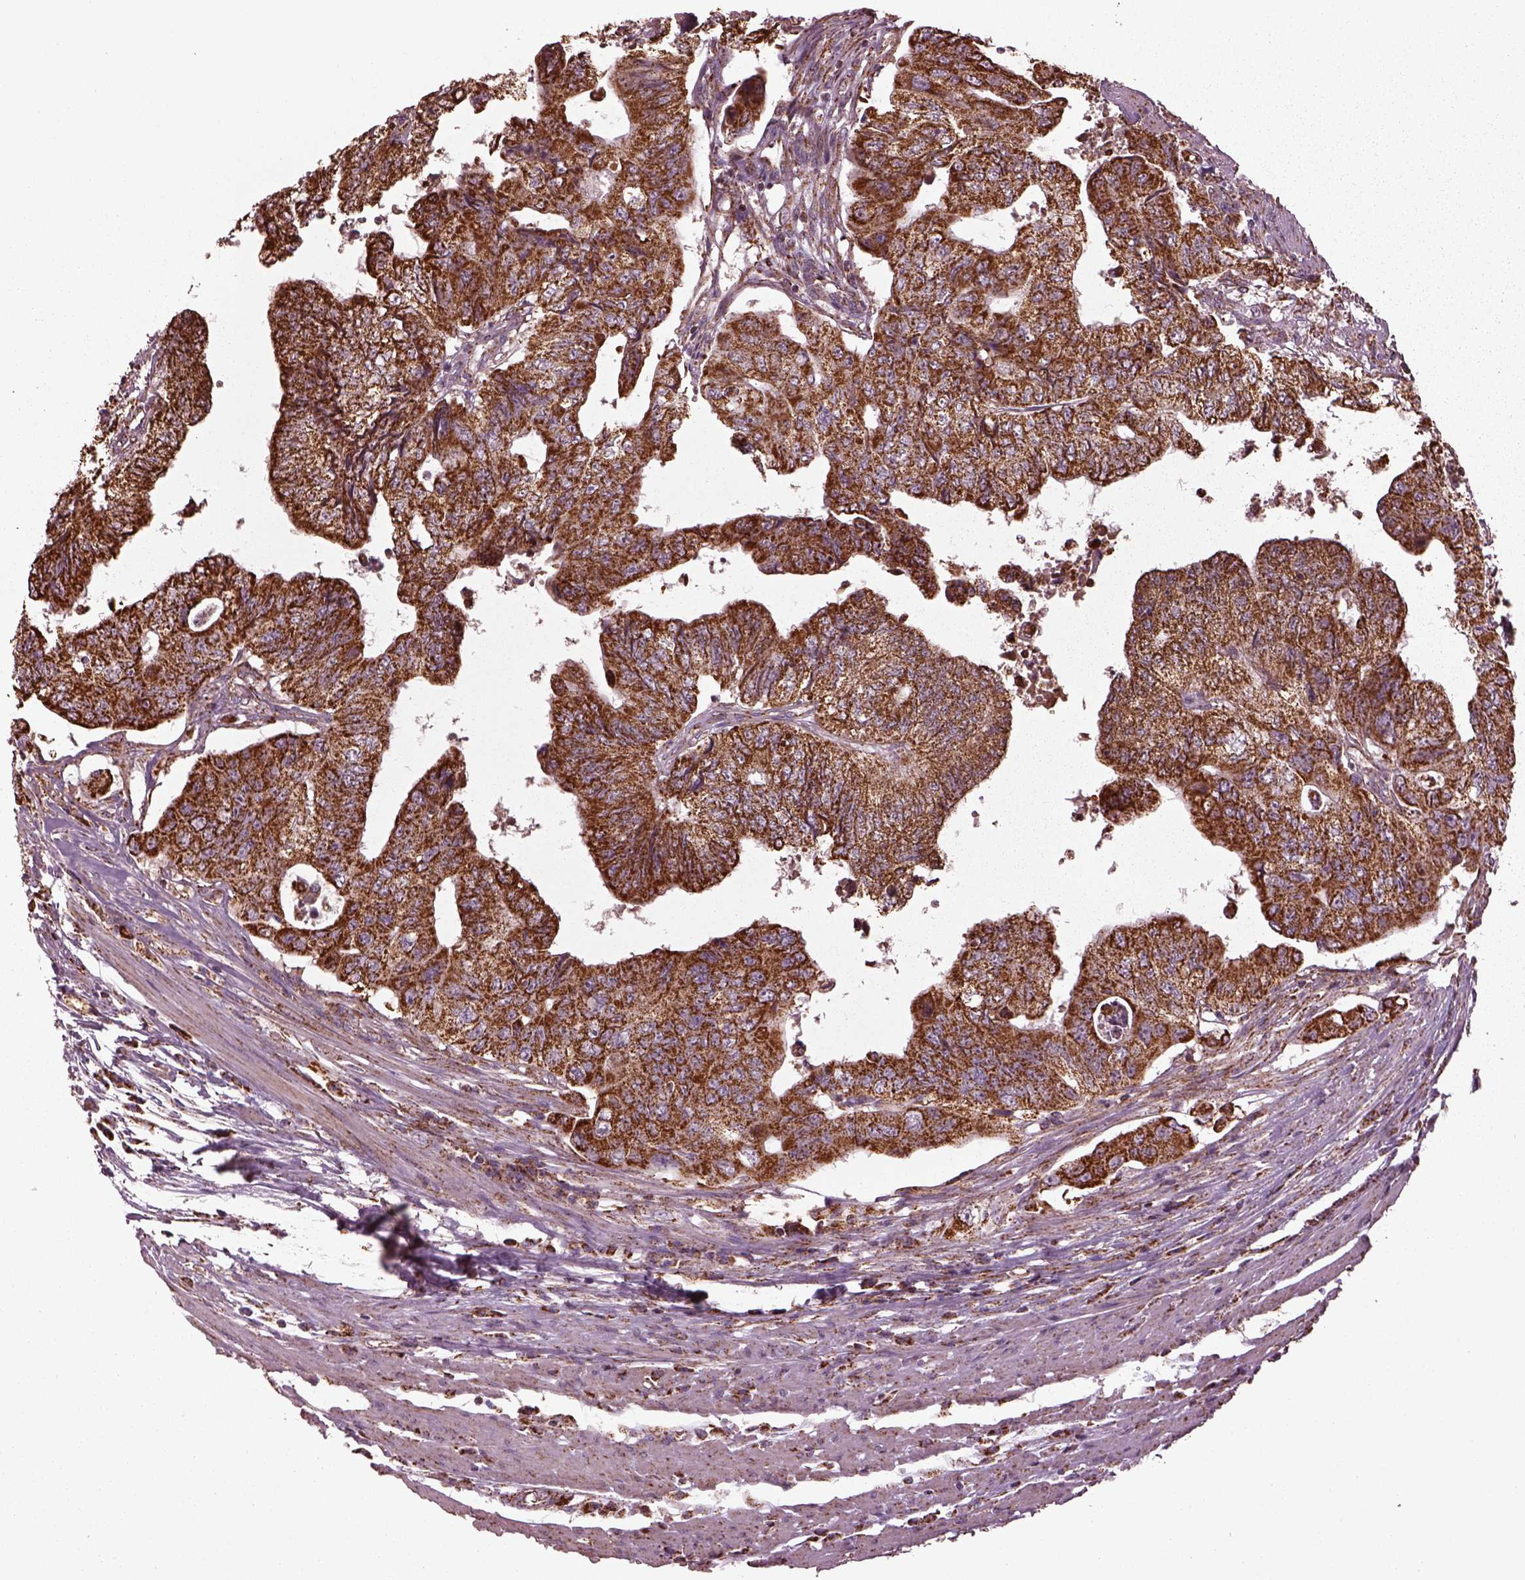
{"staining": {"intensity": "moderate", "quantity": ">75%", "location": "cytoplasmic/membranous"}, "tissue": "colorectal cancer", "cell_type": "Tumor cells", "image_type": "cancer", "snomed": [{"axis": "morphology", "description": "Adenocarcinoma, NOS"}, {"axis": "topography", "description": "Colon"}], "caption": "High-magnification brightfield microscopy of colorectal cancer (adenocarcinoma) stained with DAB (3,3'-diaminobenzidine) (brown) and counterstained with hematoxylin (blue). tumor cells exhibit moderate cytoplasmic/membranous expression is present in about>75% of cells.", "gene": "TMEM254", "patient": {"sex": "male", "age": 57}}